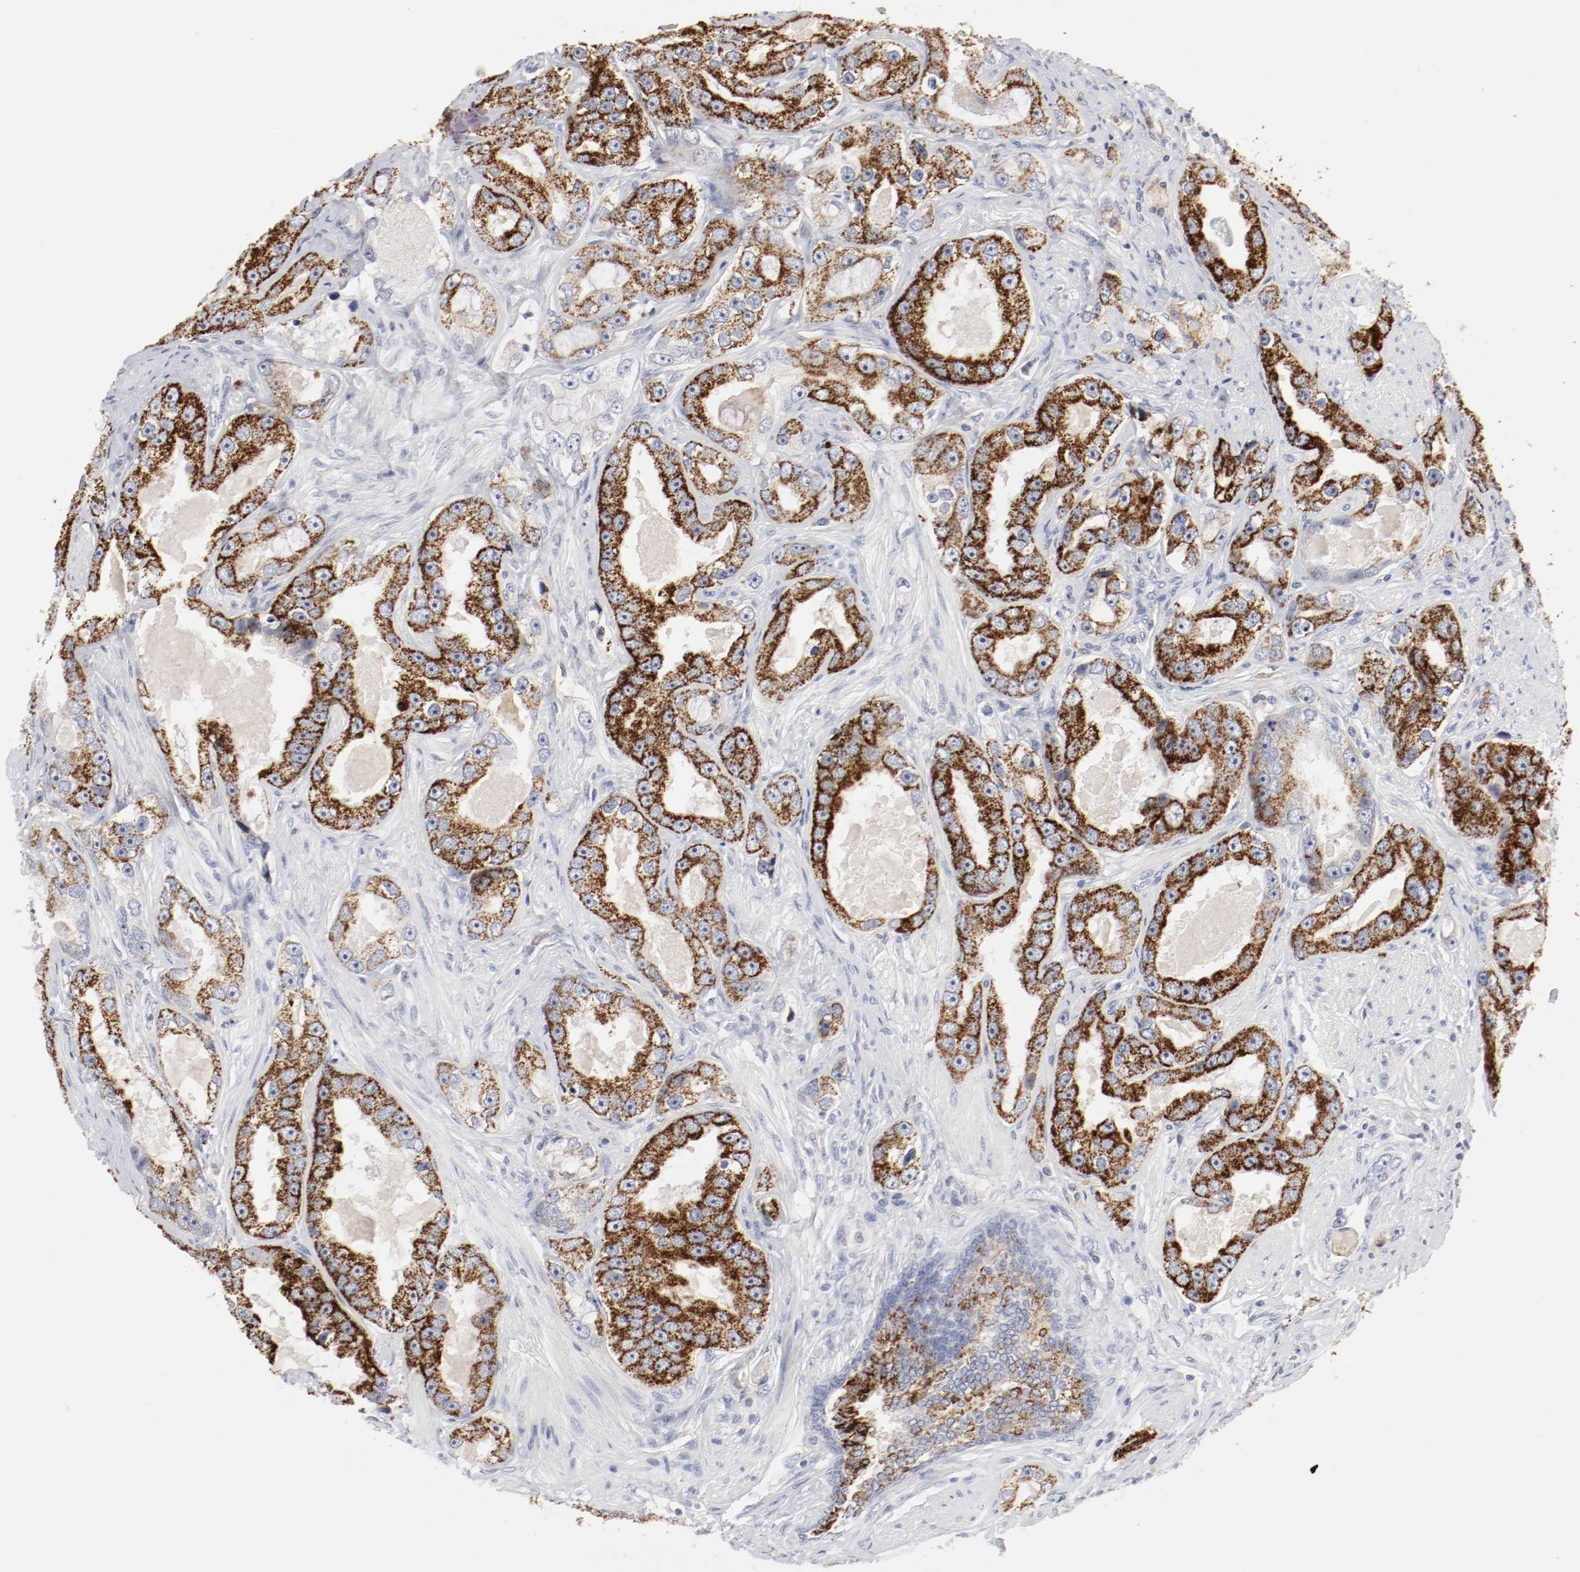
{"staining": {"intensity": "strong", "quantity": ">75%", "location": "cytoplasmic/membranous"}, "tissue": "prostate cancer", "cell_type": "Tumor cells", "image_type": "cancer", "snomed": [{"axis": "morphology", "description": "Adenocarcinoma, High grade"}, {"axis": "topography", "description": "Prostate"}], "caption": "This micrograph displays prostate cancer stained with IHC to label a protein in brown. The cytoplasmic/membranous of tumor cells show strong positivity for the protein. Nuclei are counter-stained blue.", "gene": "ITGAX", "patient": {"sex": "male", "age": 63}}